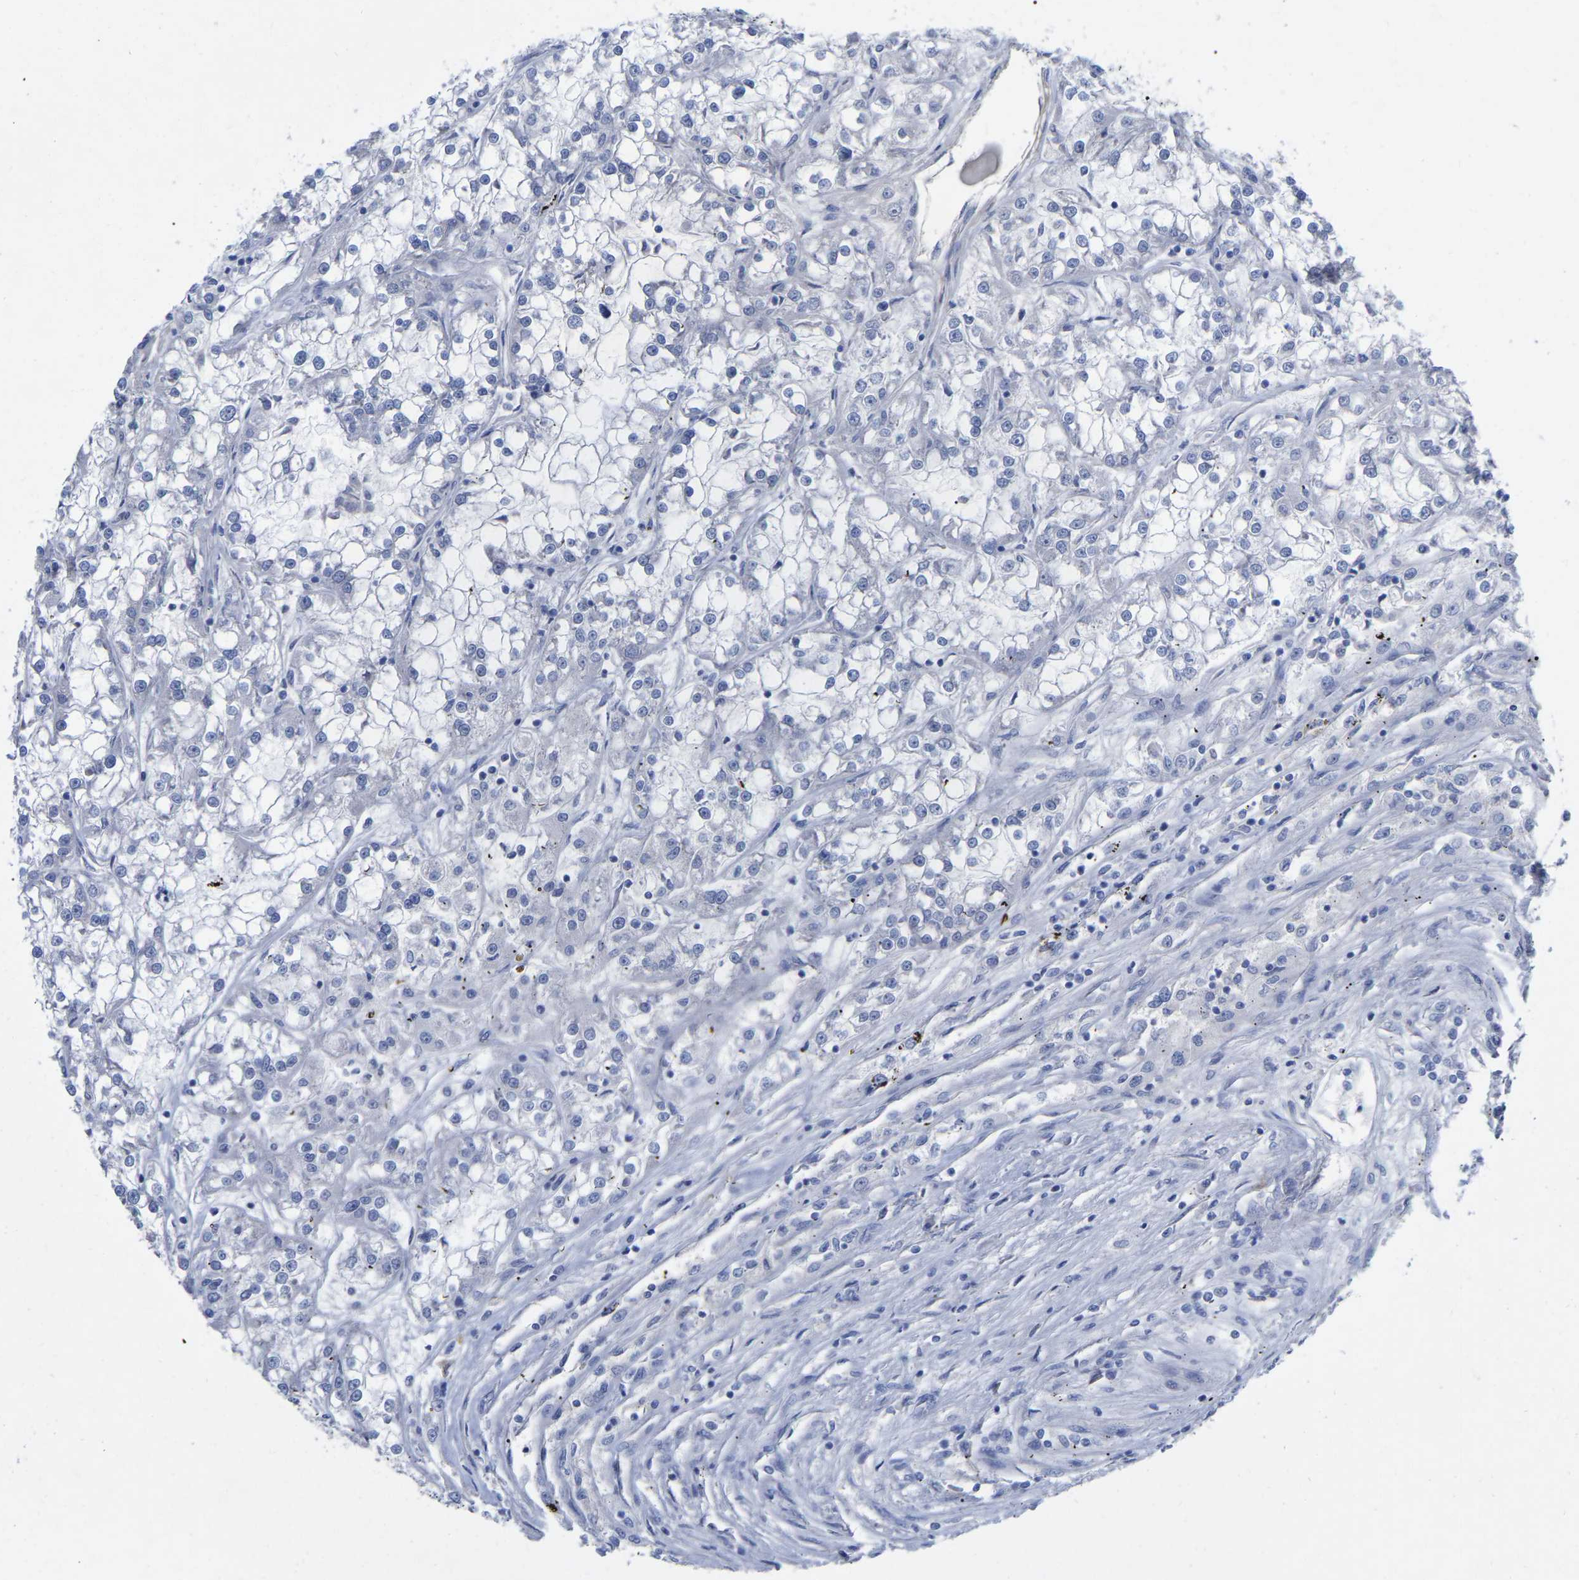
{"staining": {"intensity": "negative", "quantity": "none", "location": "none"}, "tissue": "renal cancer", "cell_type": "Tumor cells", "image_type": "cancer", "snomed": [{"axis": "morphology", "description": "Adenocarcinoma, NOS"}, {"axis": "topography", "description": "Kidney"}], "caption": "Micrograph shows no significant protein positivity in tumor cells of renal cancer. (DAB (3,3'-diaminobenzidine) immunohistochemistry with hematoxylin counter stain).", "gene": "HAPLN1", "patient": {"sex": "female", "age": 52}}